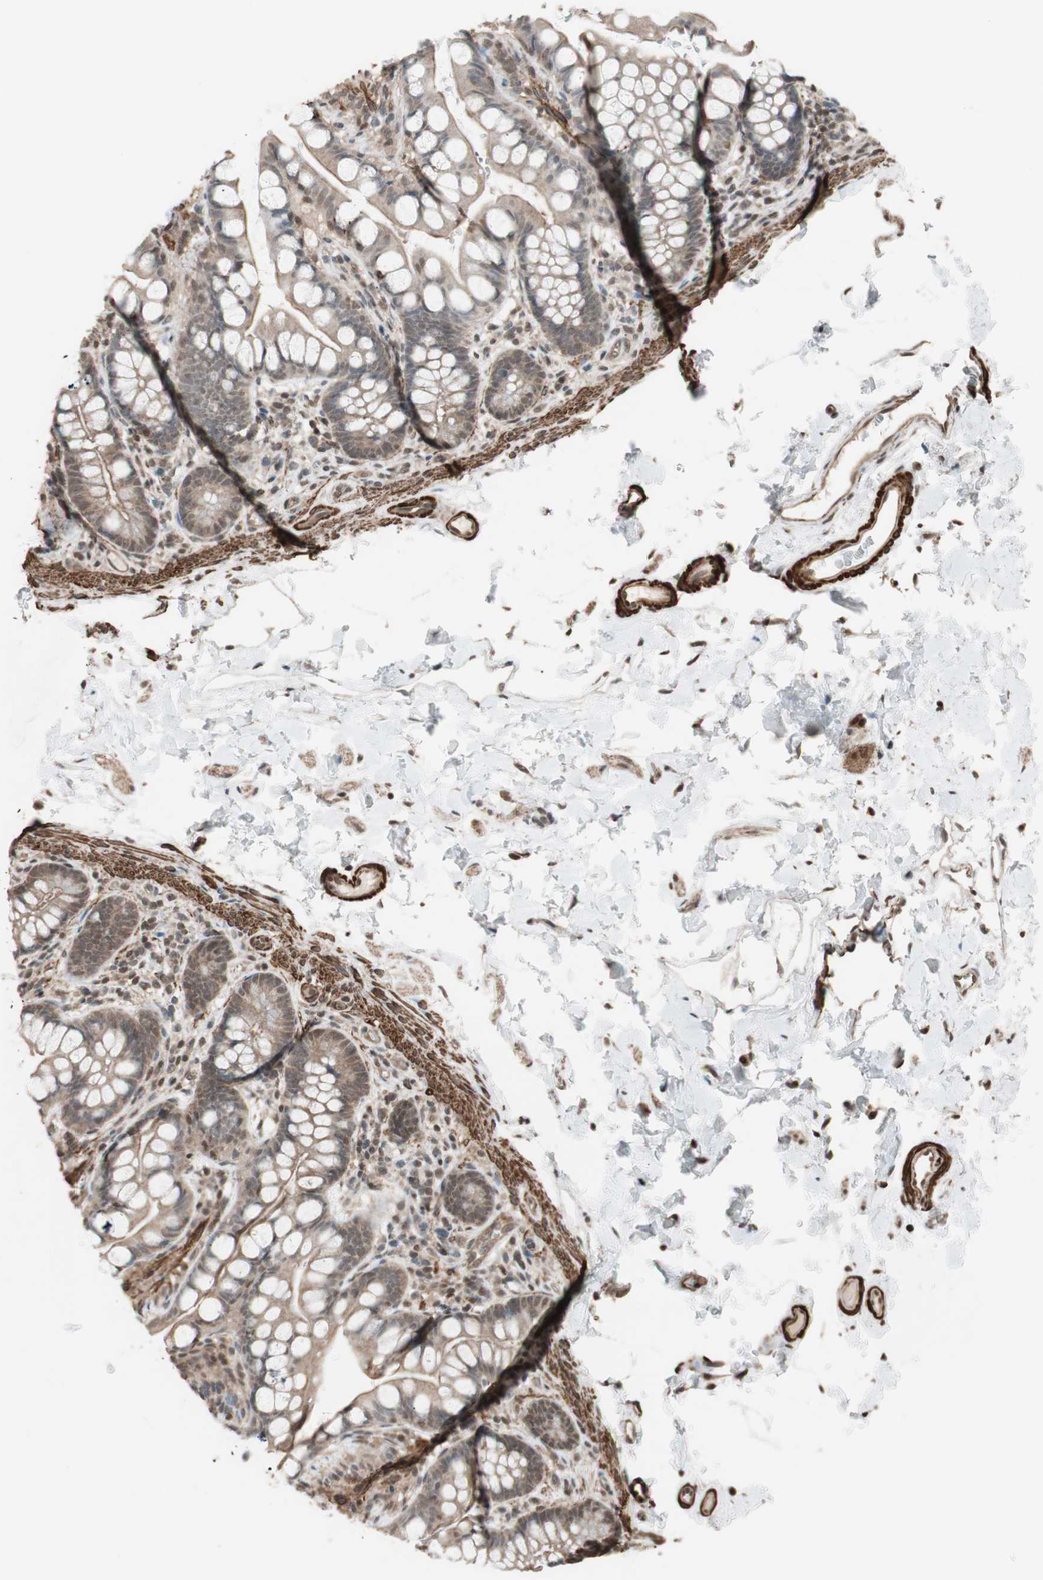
{"staining": {"intensity": "weak", "quantity": ">75%", "location": "cytoplasmic/membranous"}, "tissue": "small intestine", "cell_type": "Glandular cells", "image_type": "normal", "snomed": [{"axis": "morphology", "description": "Normal tissue, NOS"}, {"axis": "topography", "description": "Small intestine"}], "caption": "IHC image of normal small intestine: human small intestine stained using immunohistochemistry exhibits low levels of weak protein expression localized specifically in the cytoplasmic/membranous of glandular cells, appearing as a cytoplasmic/membranous brown color.", "gene": "DRAP1", "patient": {"sex": "female", "age": 58}}